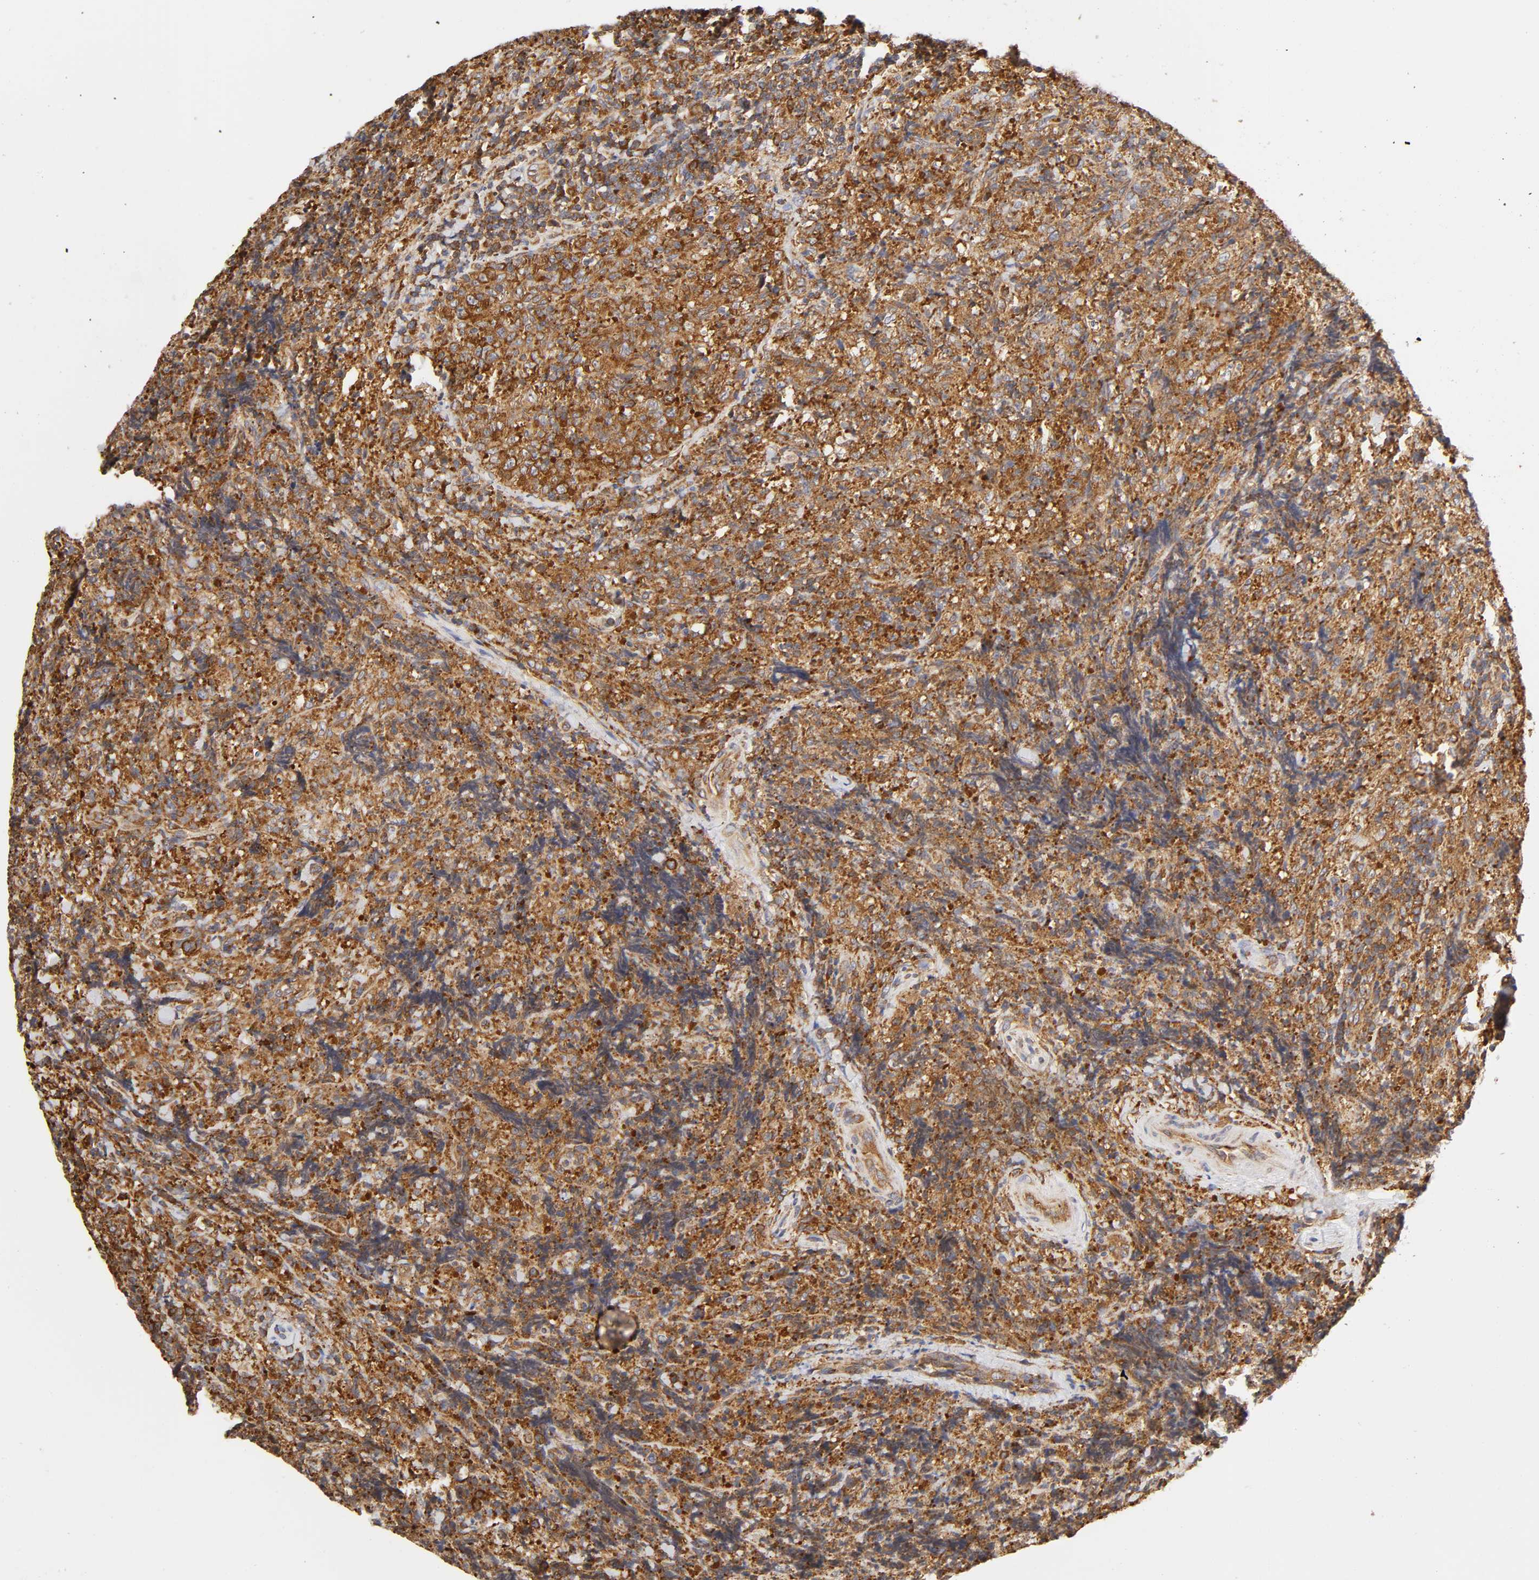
{"staining": {"intensity": "strong", "quantity": ">75%", "location": "cytoplasmic/membranous"}, "tissue": "lymphoma", "cell_type": "Tumor cells", "image_type": "cancer", "snomed": [{"axis": "morphology", "description": "Malignant lymphoma, non-Hodgkin's type, High grade"}, {"axis": "topography", "description": "Tonsil"}], "caption": "The micrograph reveals immunohistochemical staining of lymphoma. There is strong cytoplasmic/membranous staining is seen in about >75% of tumor cells. Using DAB (brown) and hematoxylin (blue) stains, captured at high magnification using brightfield microscopy.", "gene": "RPL14", "patient": {"sex": "female", "age": 36}}